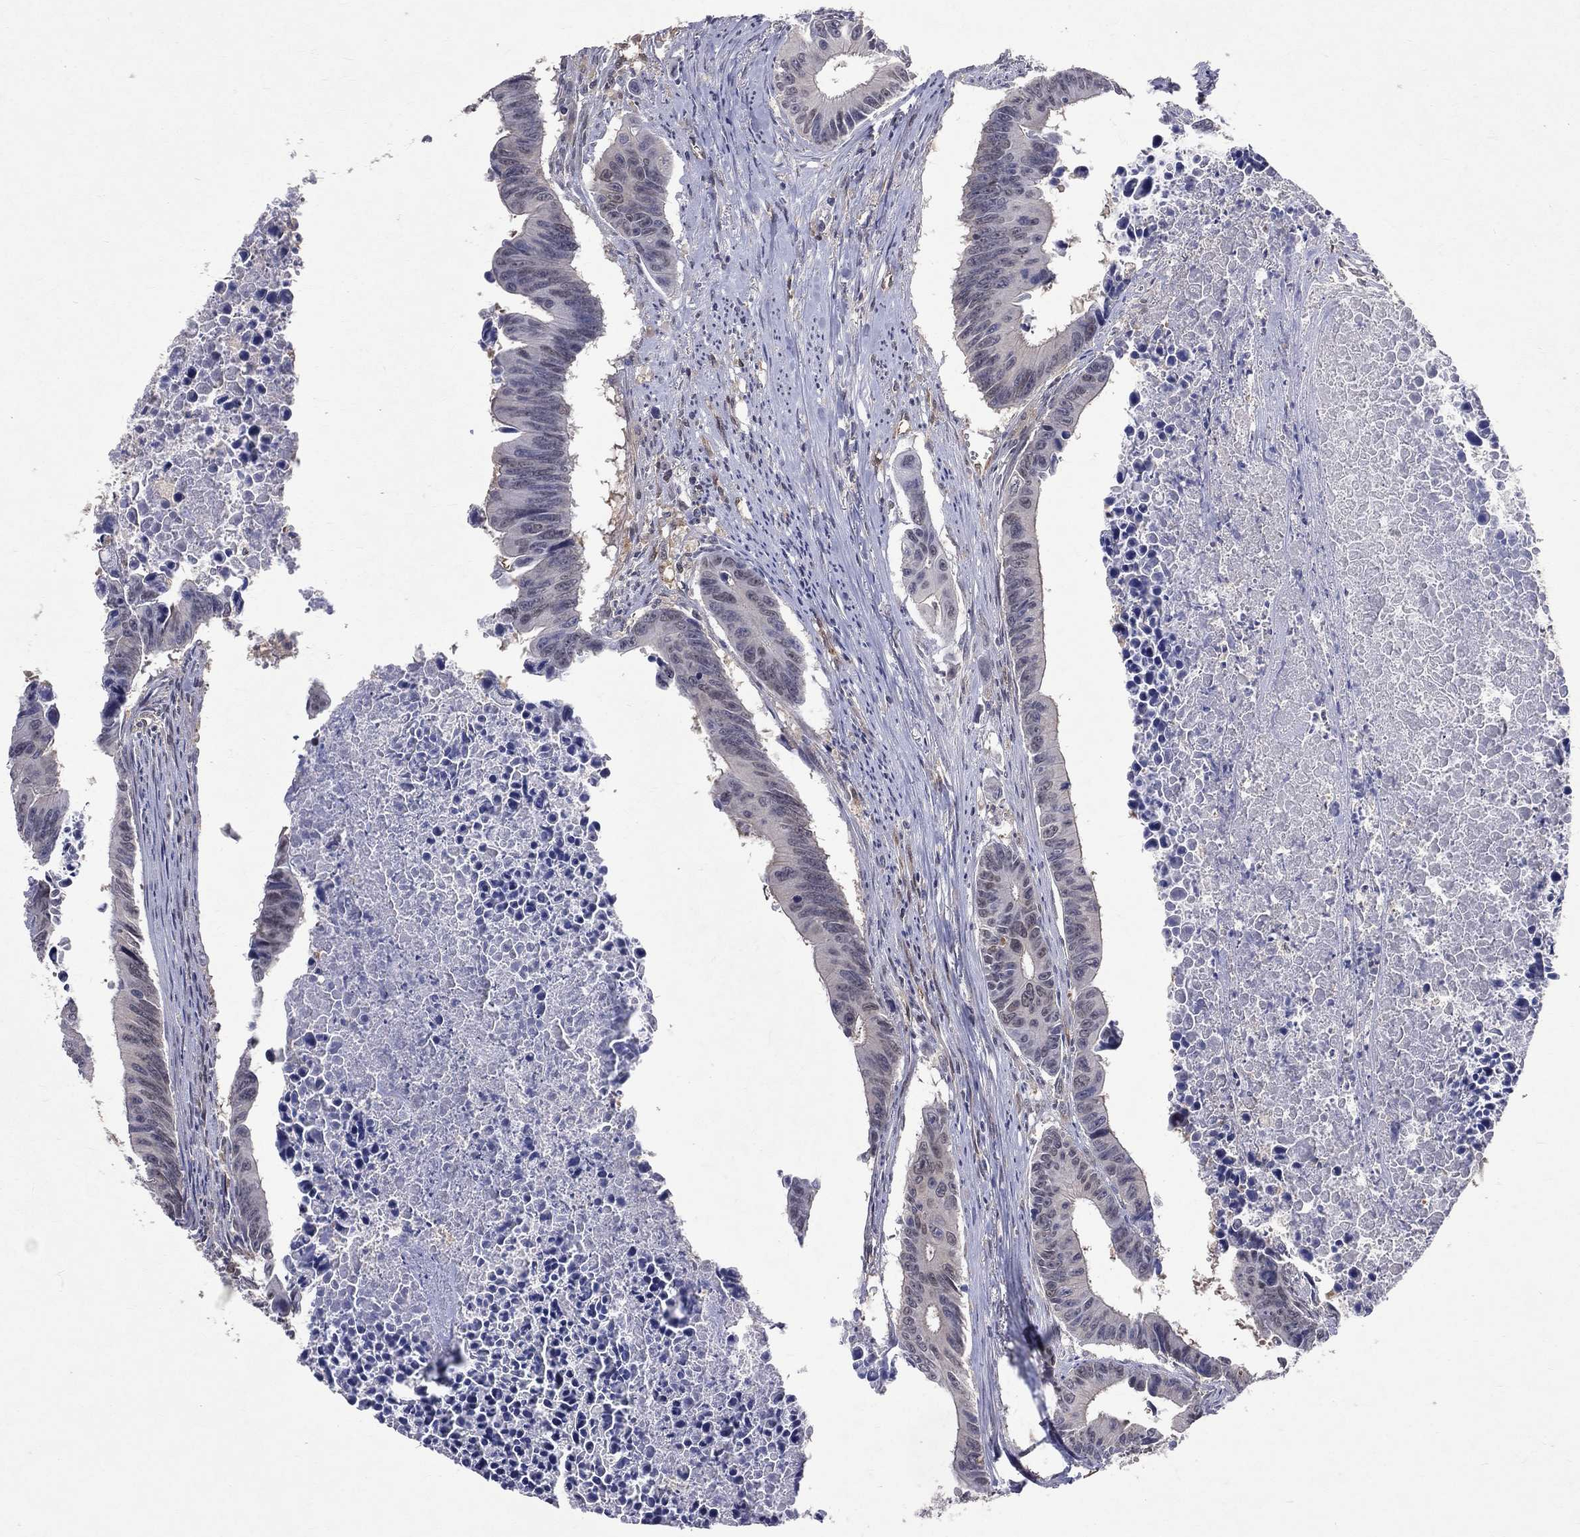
{"staining": {"intensity": "negative", "quantity": "none", "location": "none"}, "tissue": "colorectal cancer", "cell_type": "Tumor cells", "image_type": "cancer", "snomed": [{"axis": "morphology", "description": "Adenocarcinoma, NOS"}, {"axis": "topography", "description": "Colon"}], "caption": "Immunohistochemistry micrograph of neoplastic tissue: colorectal cancer (adenocarcinoma) stained with DAB exhibits no significant protein expression in tumor cells. (DAB immunohistochemistry (IHC), high magnification).", "gene": "GMPR2", "patient": {"sex": "female", "age": 87}}